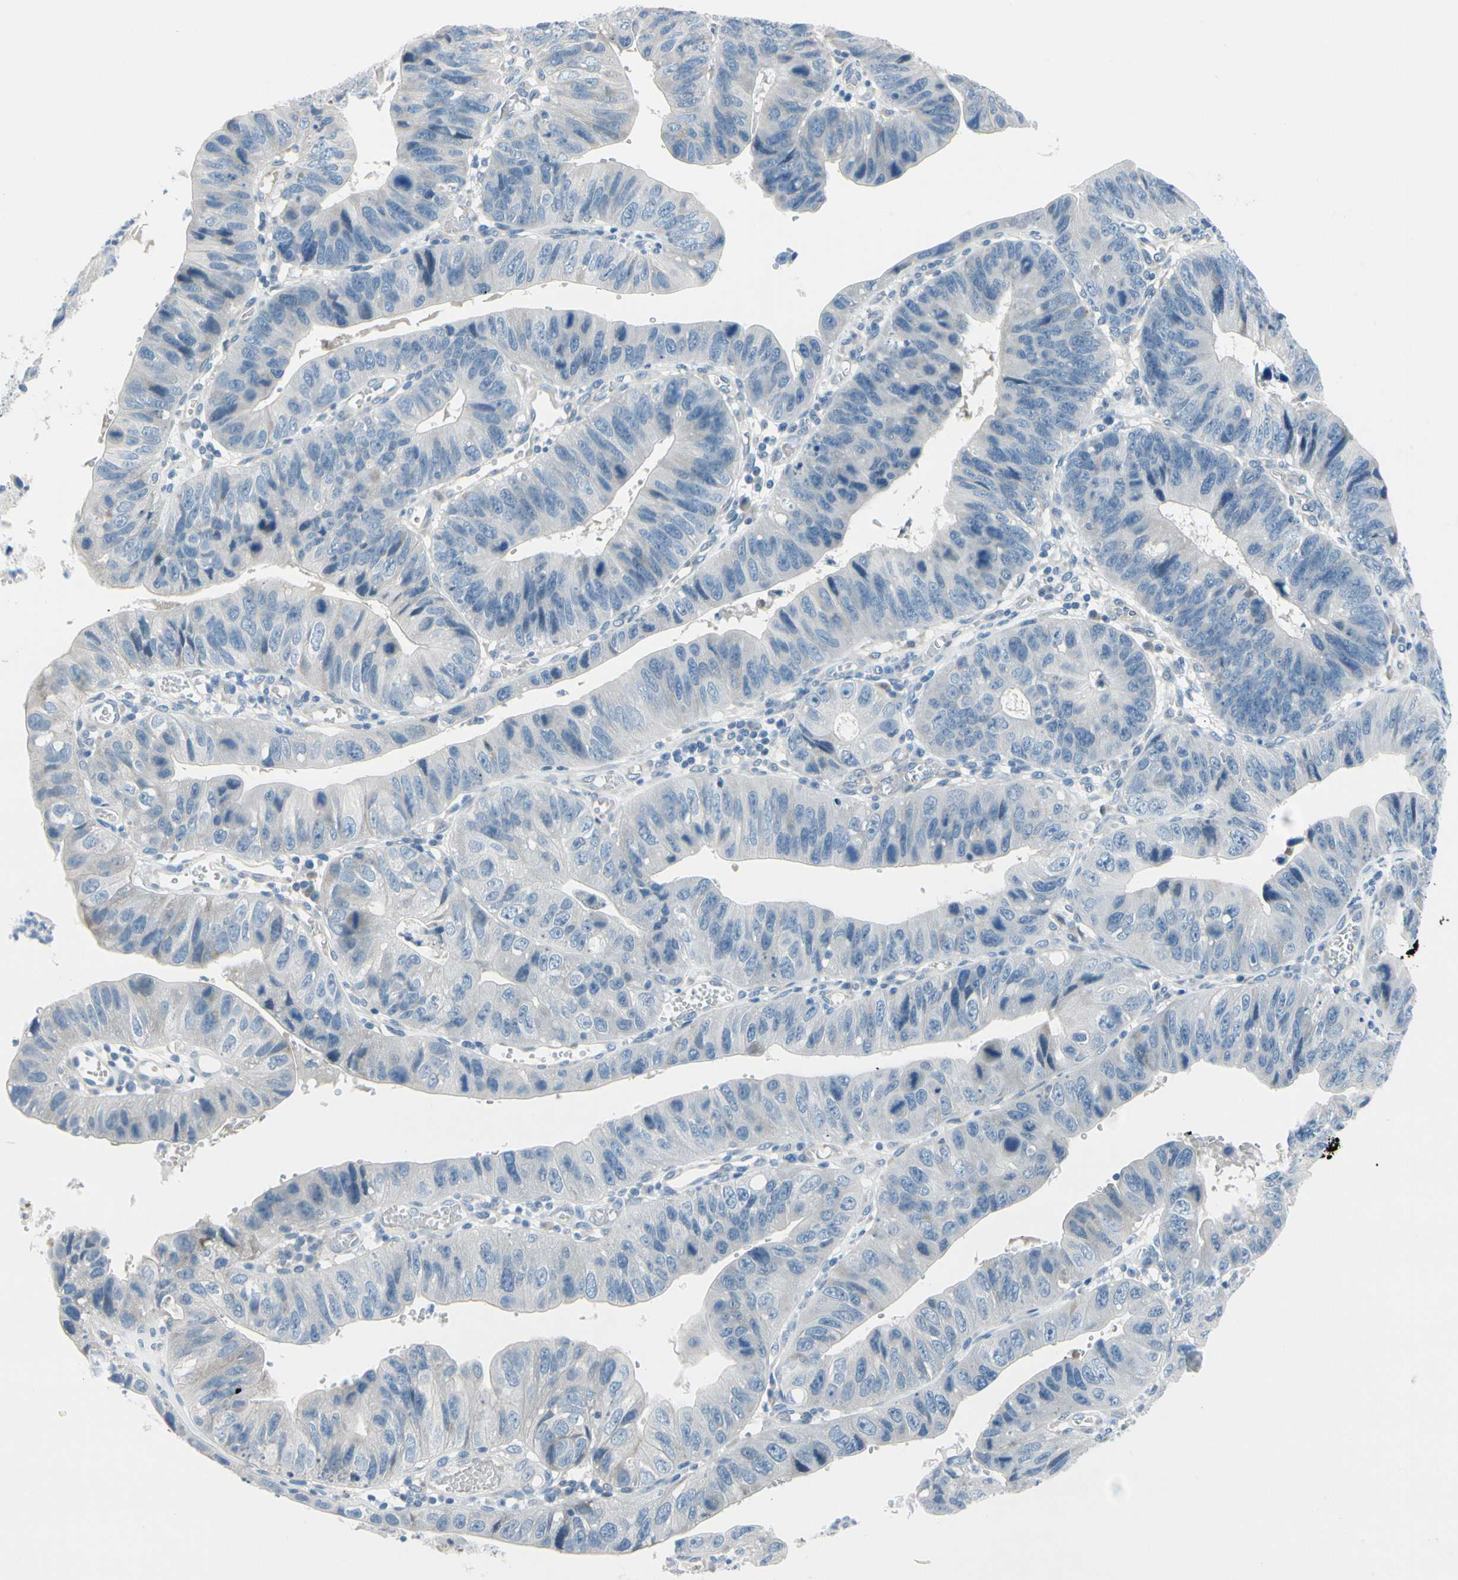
{"staining": {"intensity": "negative", "quantity": "none", "location": "none"}, "tissue": "stomach cancer", "cell_type": "Tumor cells", "image_type": "cancer", "snomed": [{"axis": "morphology", "description": "Adenocarcinoma, NOS"}, {"axis": "topography", "description": "Stomach"}], "caption": "Tumor cells are negative for brown protein staining in stomach adenocarcinoma.", "gene": "FCER2", "patient": {"sex": "male", "age": 59}}